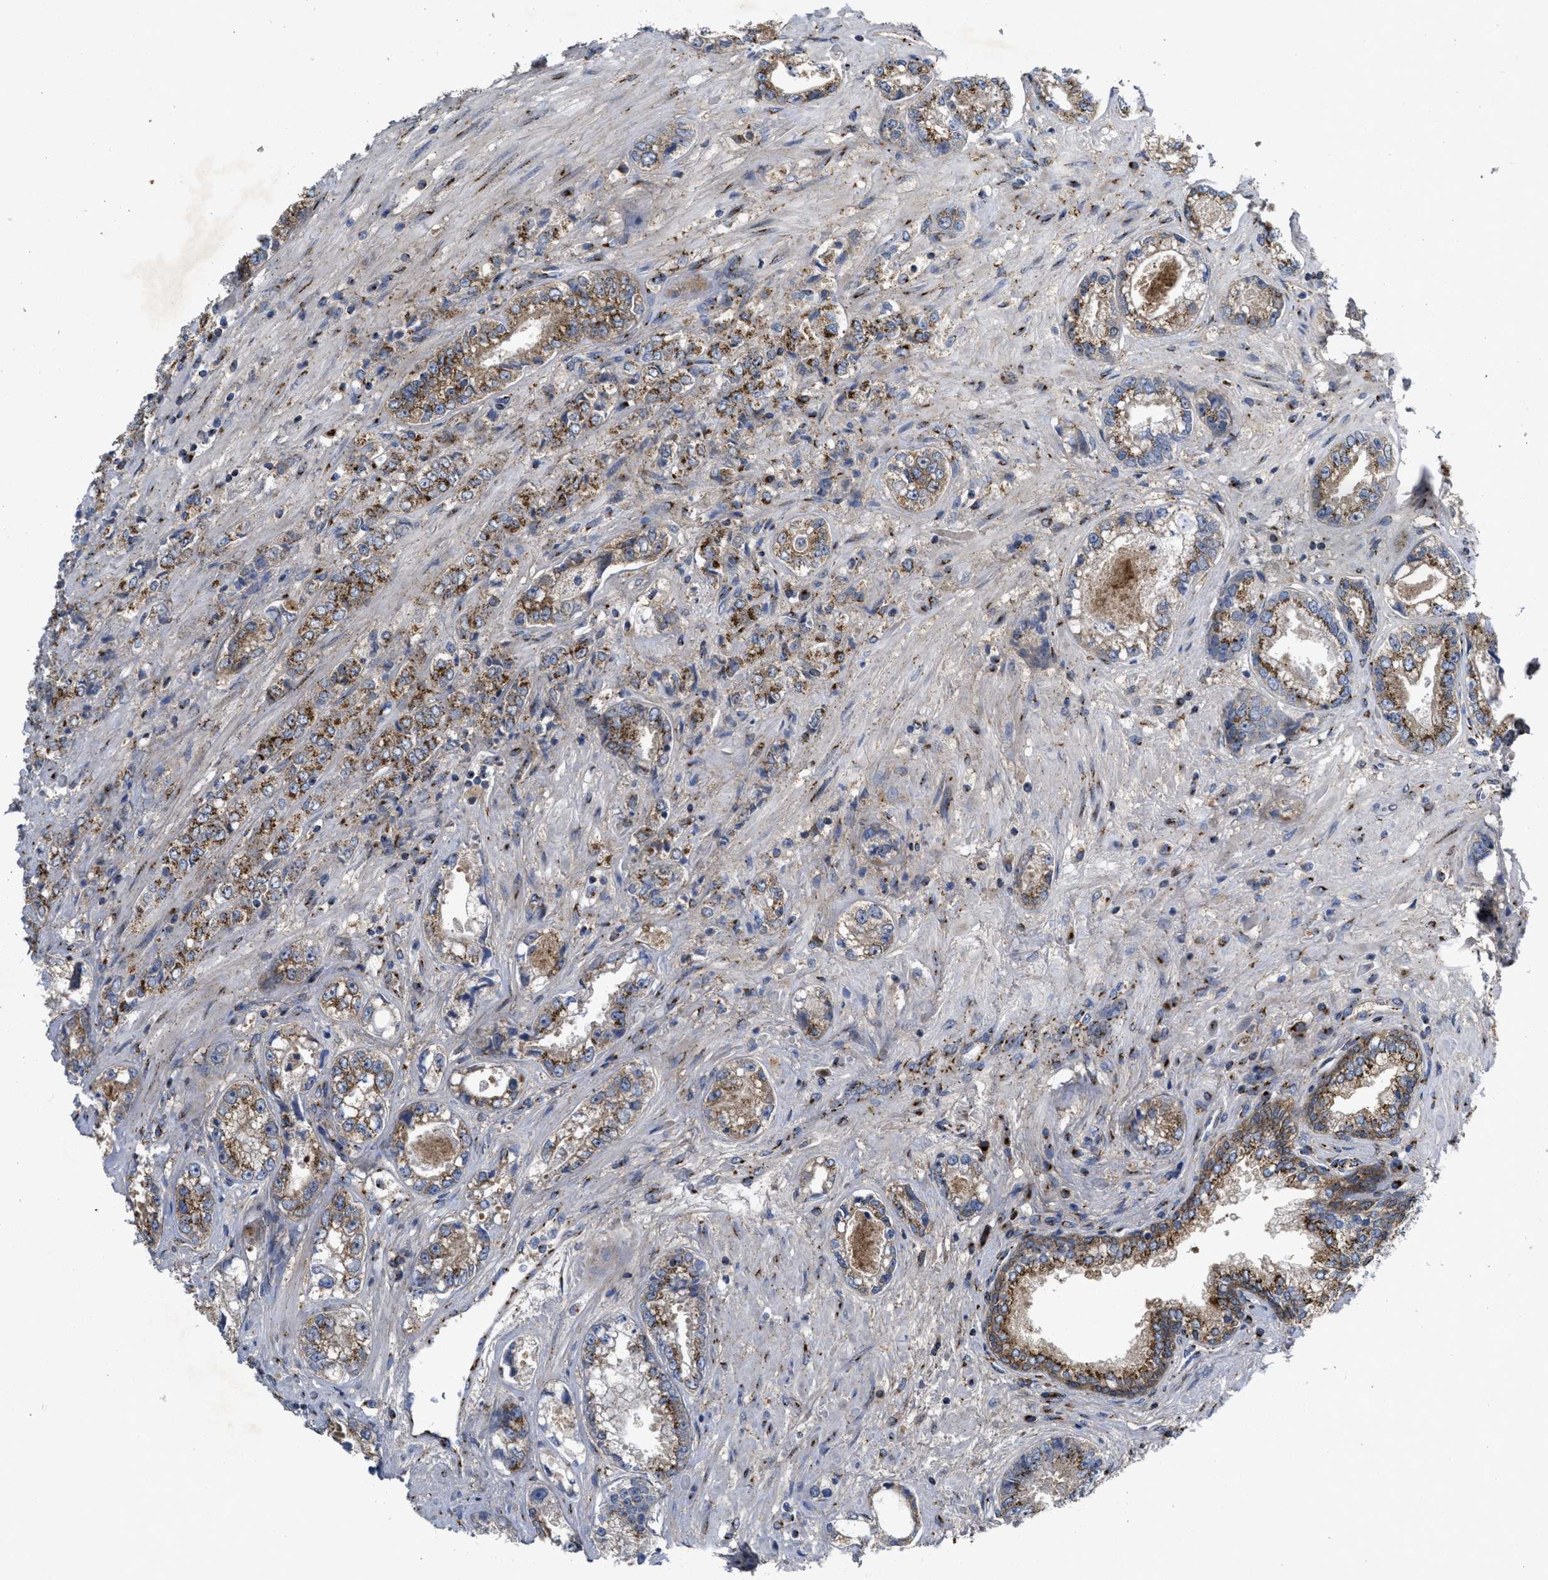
{"staining": {"intensity": "moderate", "quantity": "25%-75%", "location": "cytoplasmic/membranous"}, "tissue": "prostate cancer", "cell_type": "Tumor cells", "image_type": "cancer", "snomed": [{"axis": "morphology", "description": "Adenocarcinoma, High grade"}, {"axis": "topography", "description": "Prostate"}], "caption": "A medium amount of moderate cytoplasmic/membranous staining is present in approximately 25%-75% of tumor cells in prostate cancer (adenocarcinoma (high-grade)) tissue.", "gene": "ZNF70", "patient": {"sex": "male", "age": 61}}